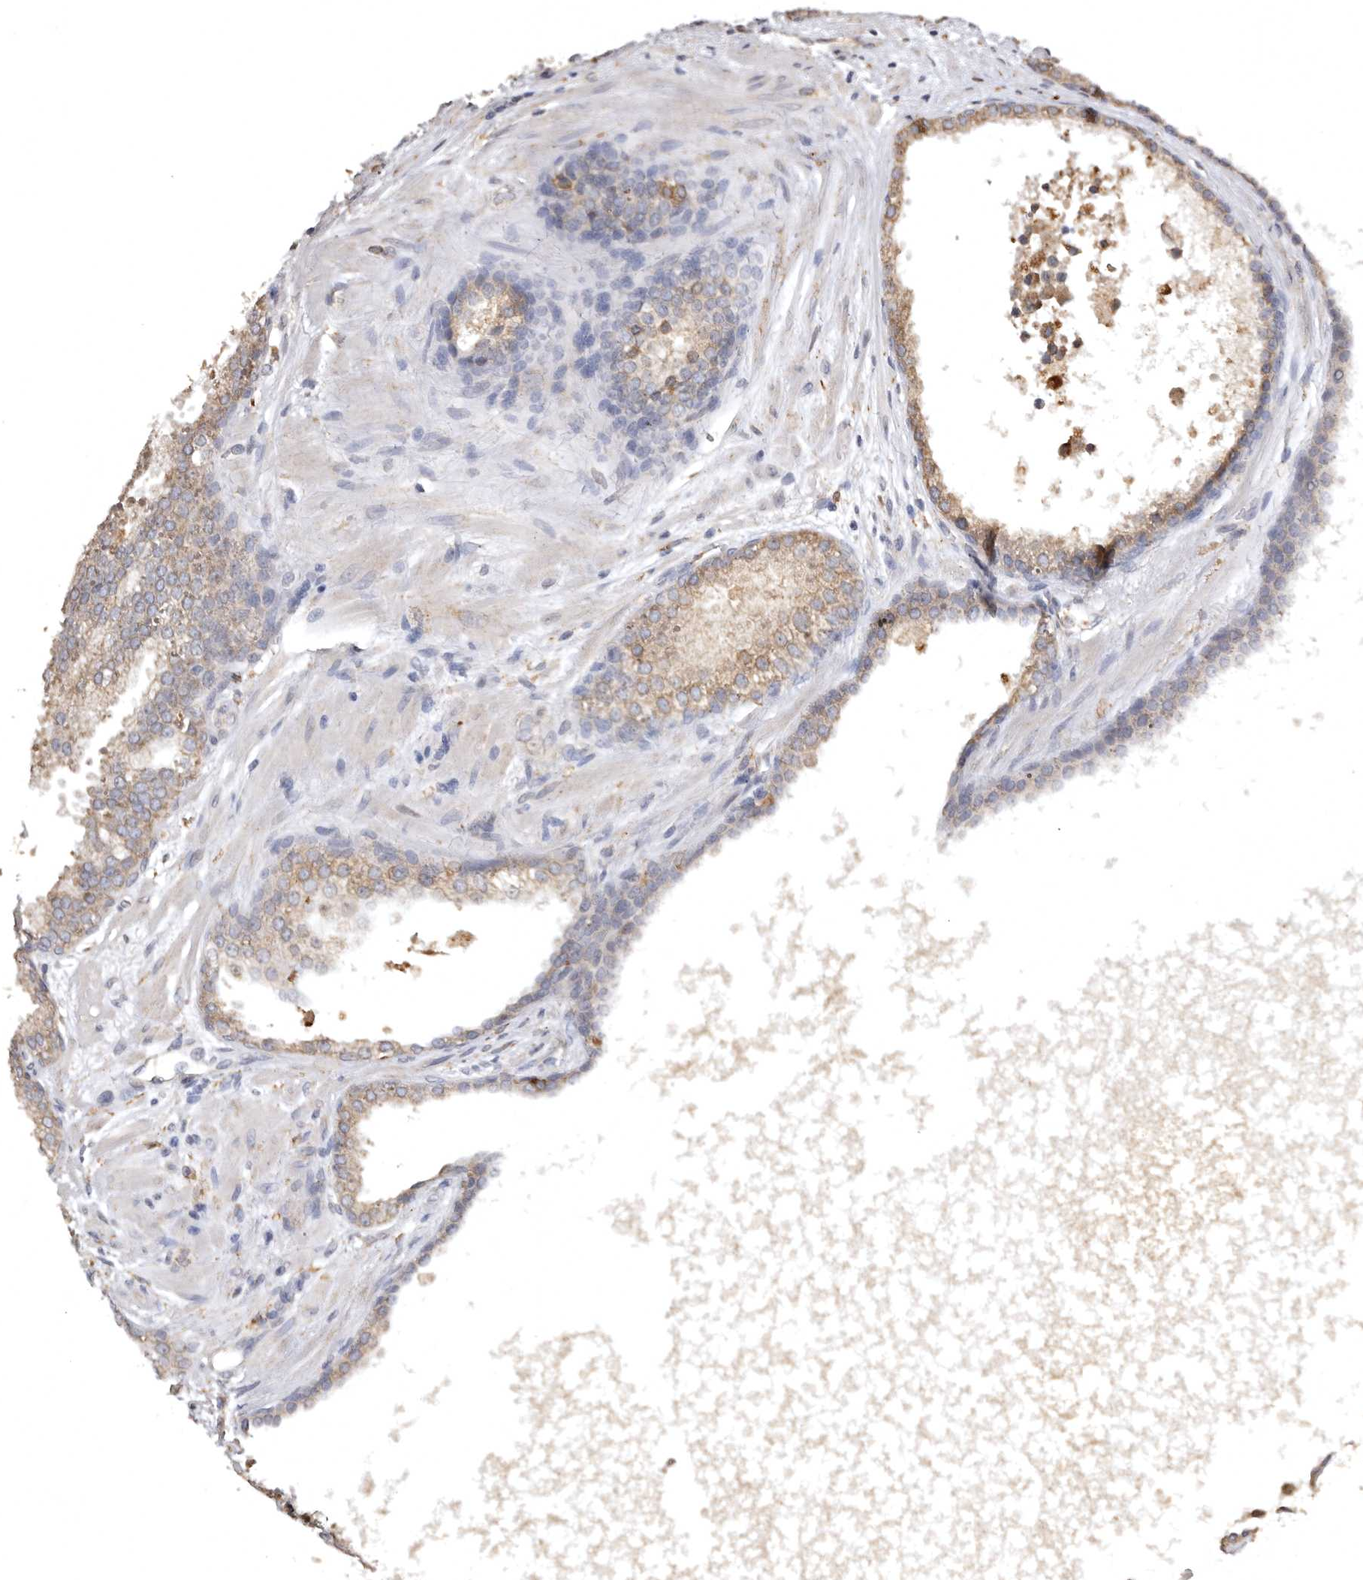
{"staining": {"intensity": "weak", "quantity": "25%-75%", "location": "cytoplasmic/membranous"}, "tissue": "prostate cancer", "cell_type": "Tumor cells", "image_type": "cancer", "snomed": [{"axis": "morphology", "description": "Adenocarcinoma, High grade"}, {"axis": "topography", "description": "Prostate"}], "caption": "This is a micrograph of IHC staining of prostate cancer, which shows weak positivity in the cytoplasmic/membranous of tumor cells.", "gene": "INKA2", "patient": {"sex": "male", "age": 62}}